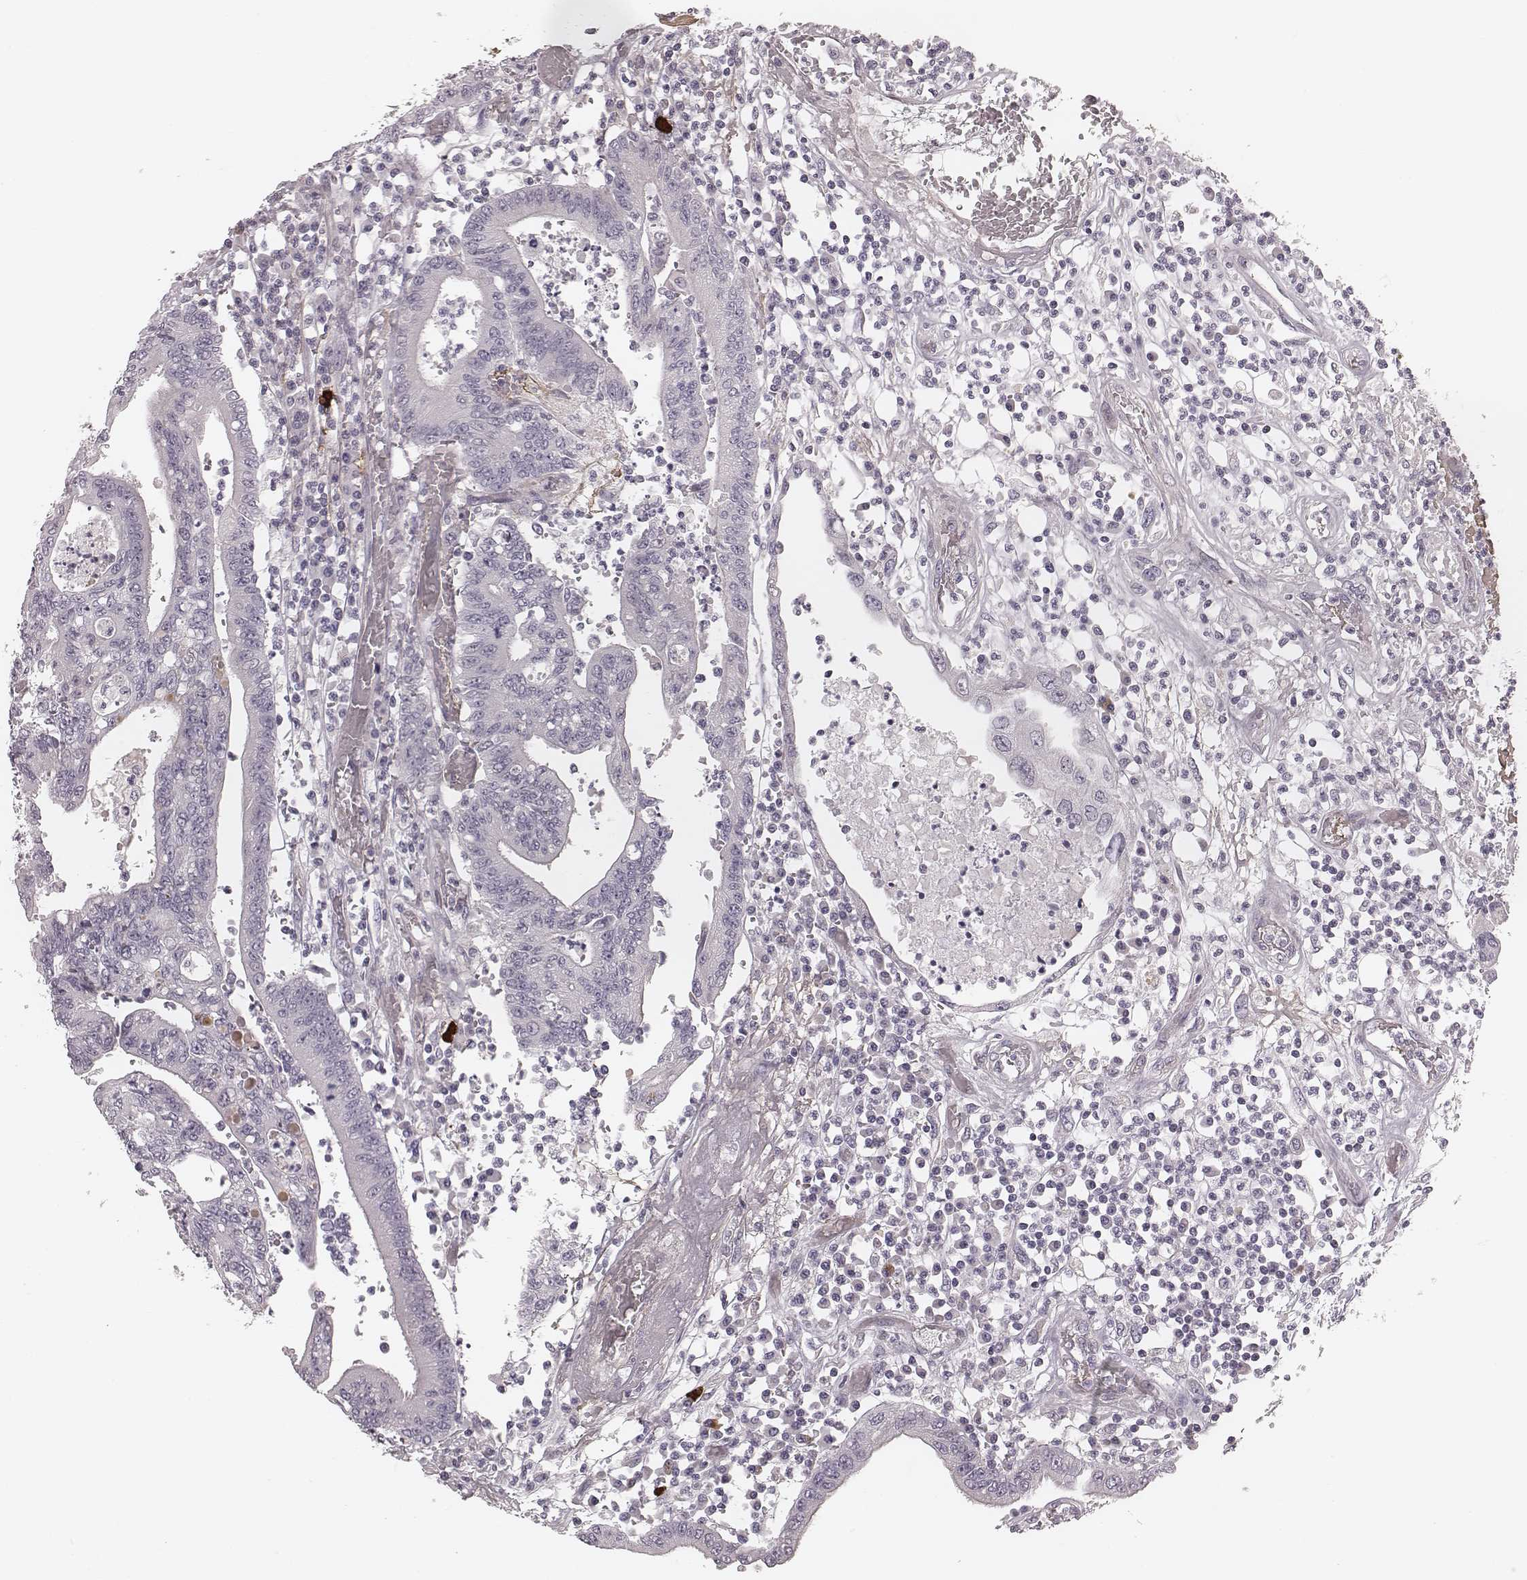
{"staining": {"intensity": "negative", "quantity": "none", "location": "none"}, "tissue": "colorectal cancer", "cell_type": "Tumor cells", "image_type": "cancer", "snomed": [{"axis": "morphology", "description": "Adenocarcinoma, NOS"}, {"axis": "topography", "description": "Rectum"}], "caption": "Photomicrograph shows no significant protein expression in tumor cells of adenocarcinoma (colorectal).", "gene": "S100Z", "patient": {"sex": "male", "age": 54}}